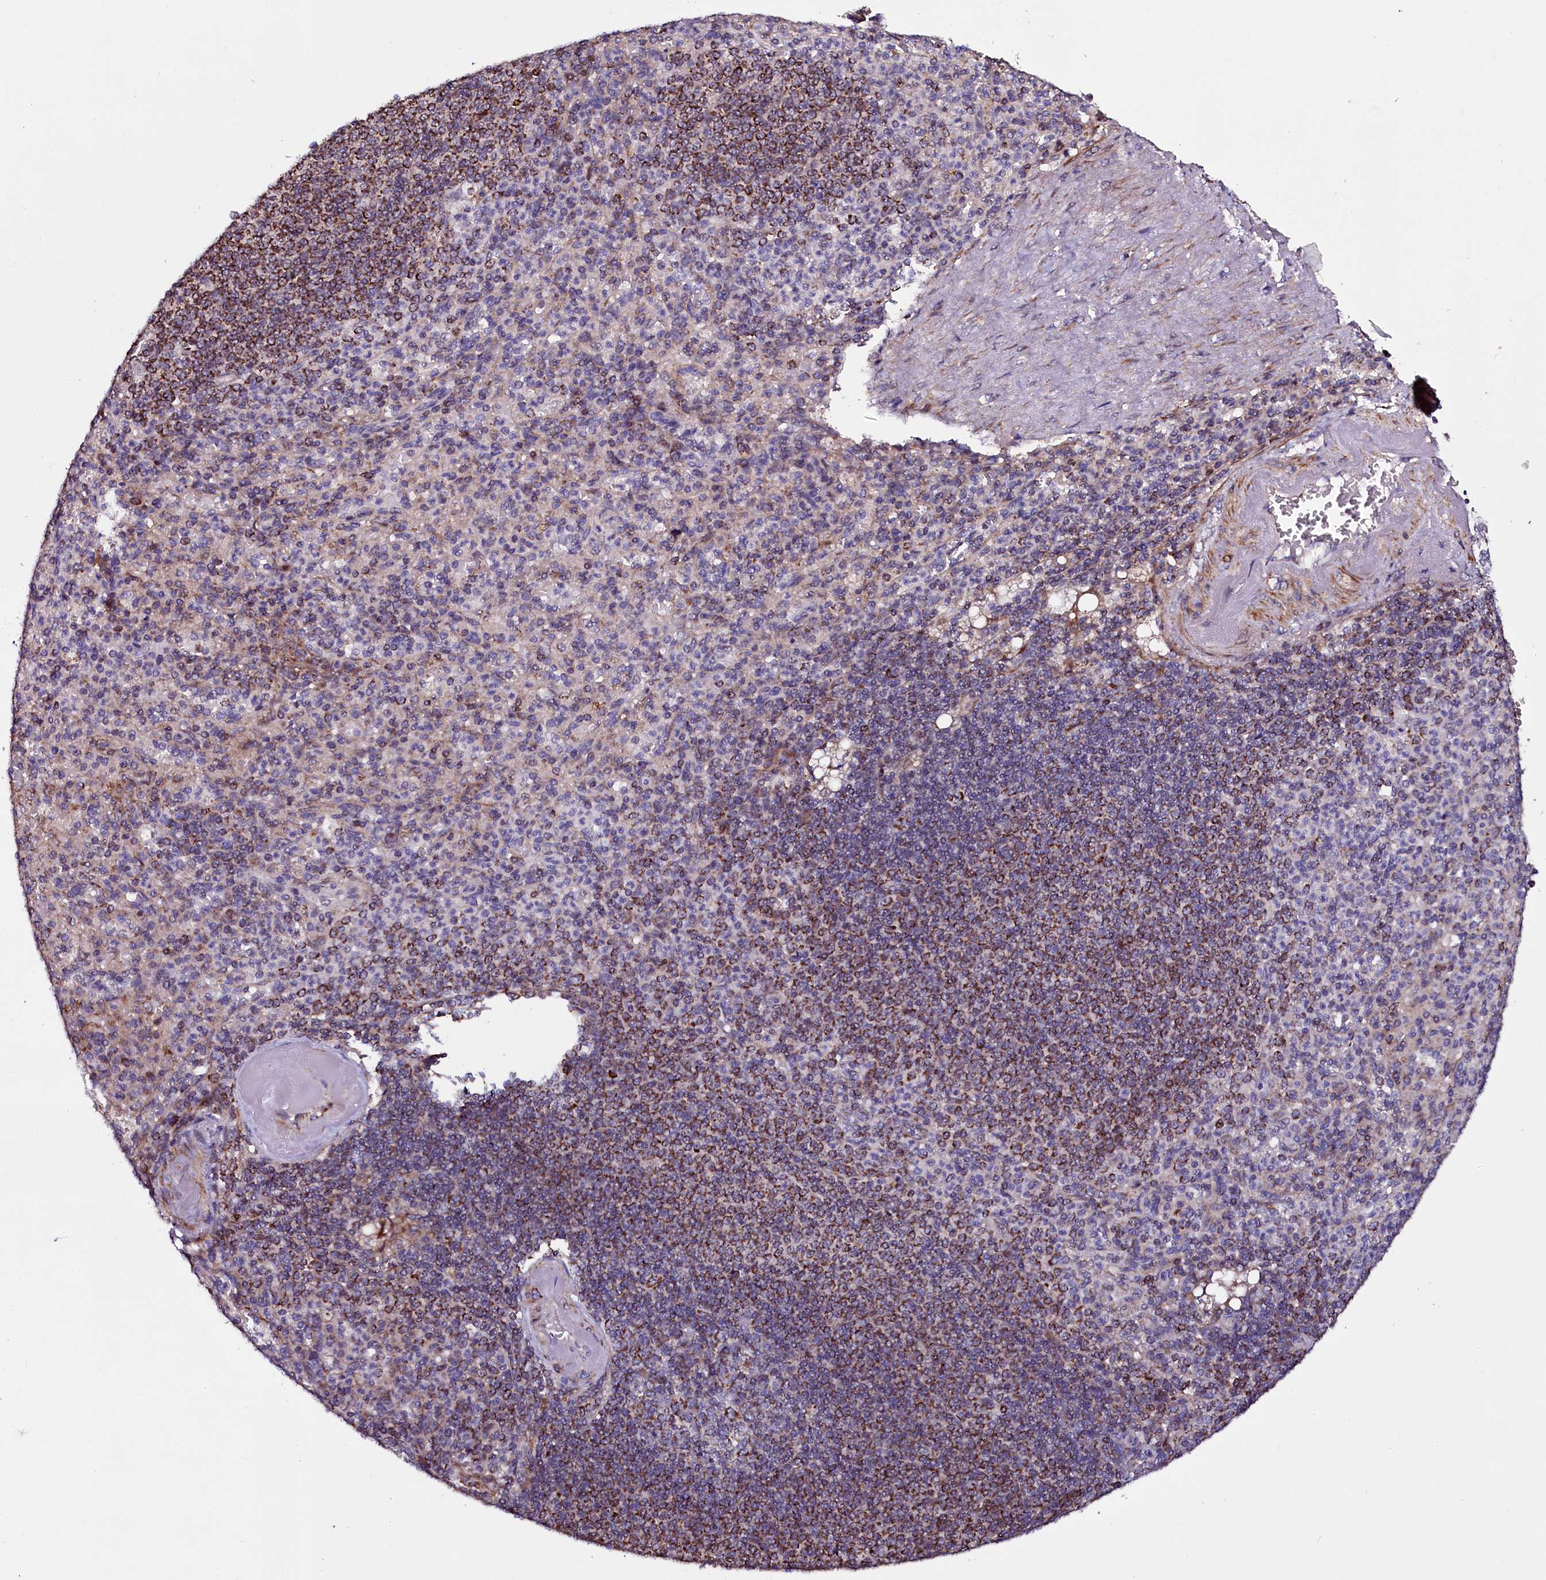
{"staining": {"intensity": "moderate", "quantity": "<25%", "location": "cytoplasmic/membranous"}, "tissue": "spleen", "cell_type": "Cells in red pulp", "image_type": "normal", "snomed": [{"axis": "morphology", "description": "Normal tissue, NOS"}, {"axis": "topography", "description": "Spleen"}], "caption": "Normal spleen demonstrates moderate cytoplasmic/membranous staining in about <25% of cells in red pulp, visualized by immunohistochemistry. Immunohistochemistry stains the protein of interest in brown and the nuclei are stained blue.", "gene": "NAA80", "patient": {"sex": "female", "age": 74}}